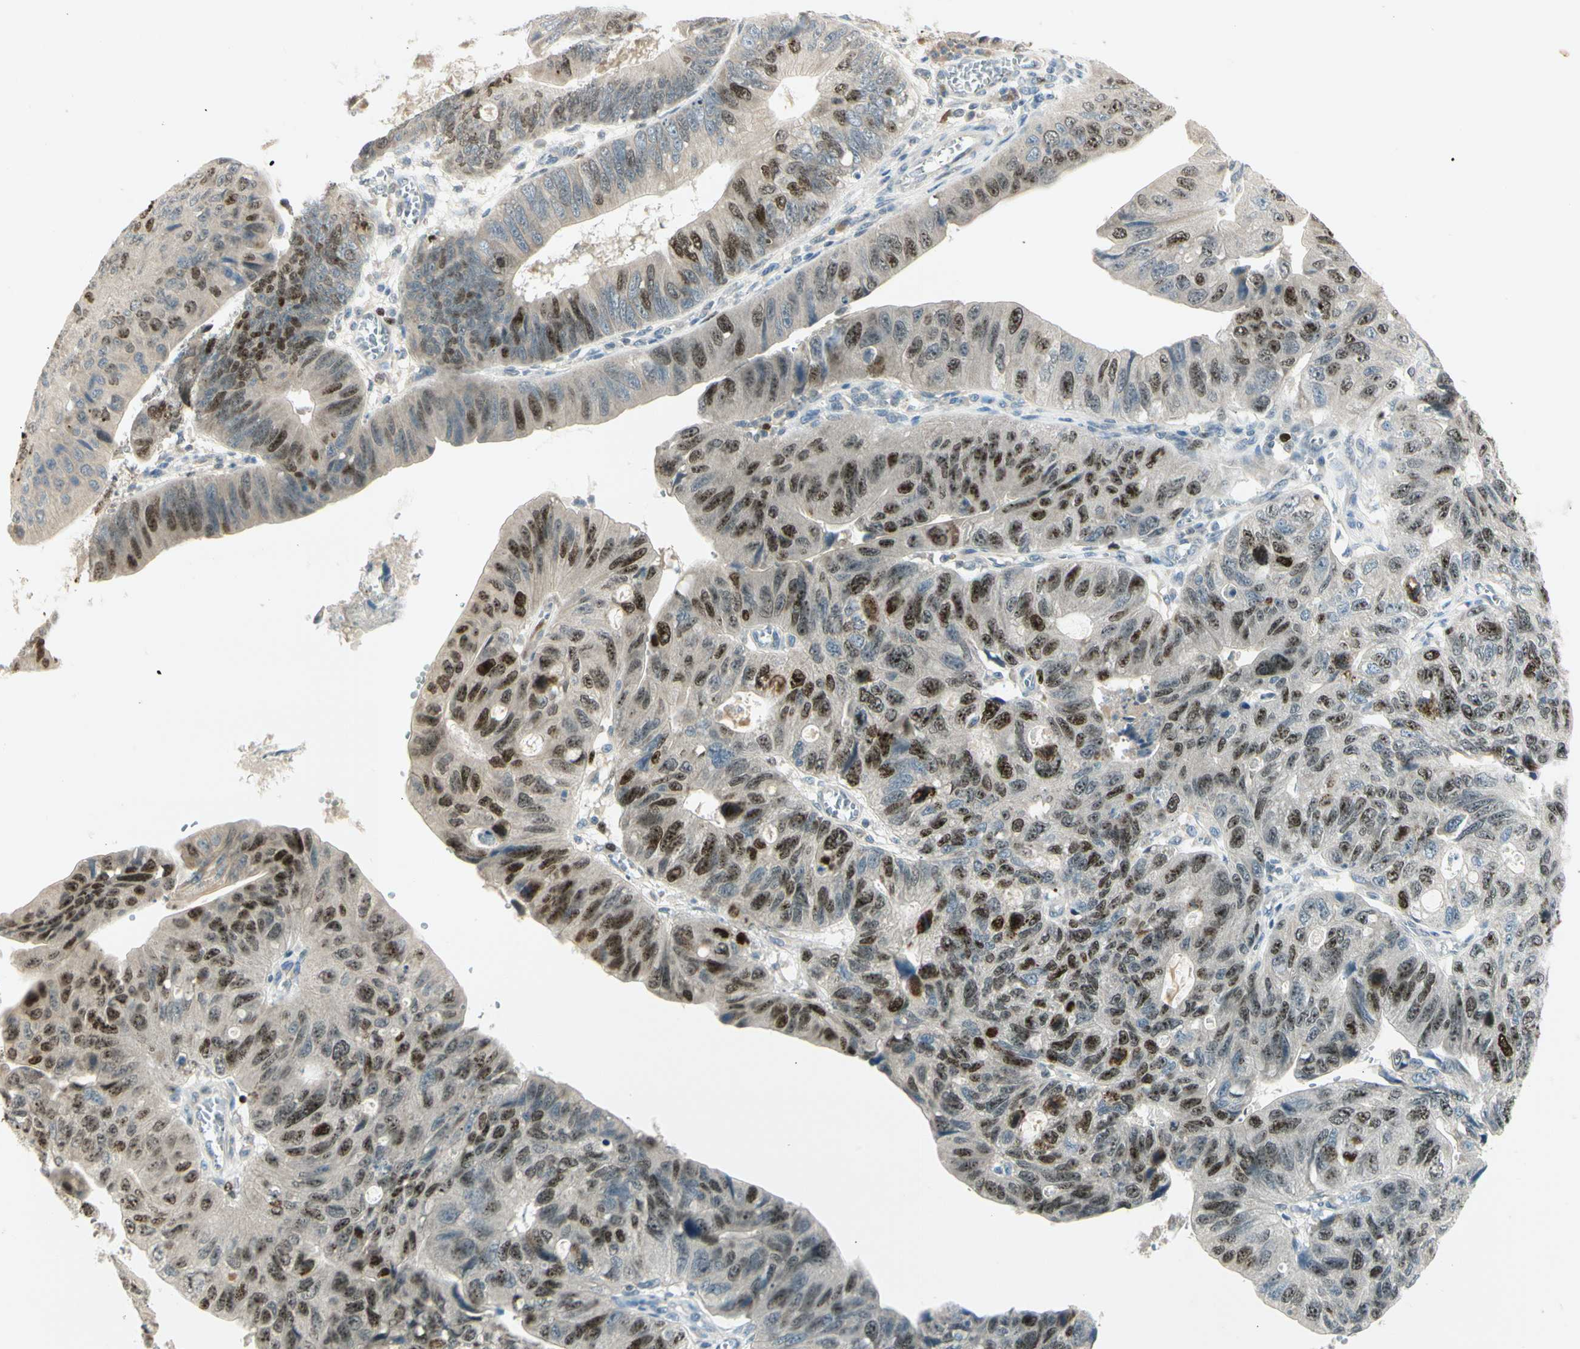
{"staining": {"intensity": "strong", "quantity": ">75%", "location": "nuclear"}, "tissue": "stomach cancer", "cell_type": "Tumor cells", "image_type": "cancer", "snomed": [{"axis": "morphology", "description": "Adenocarcinoma, NOS"}, {"axis": "topography", "description": "Stomach"}], "caption": "DAB immunohistochemical staining of adenocarcinoma (stomach) exhibits strong nuclear protein staining in approximately >75% of tumor cells.", "gene": "PITX1", "patient": {"sex": "male", "age": 59}}